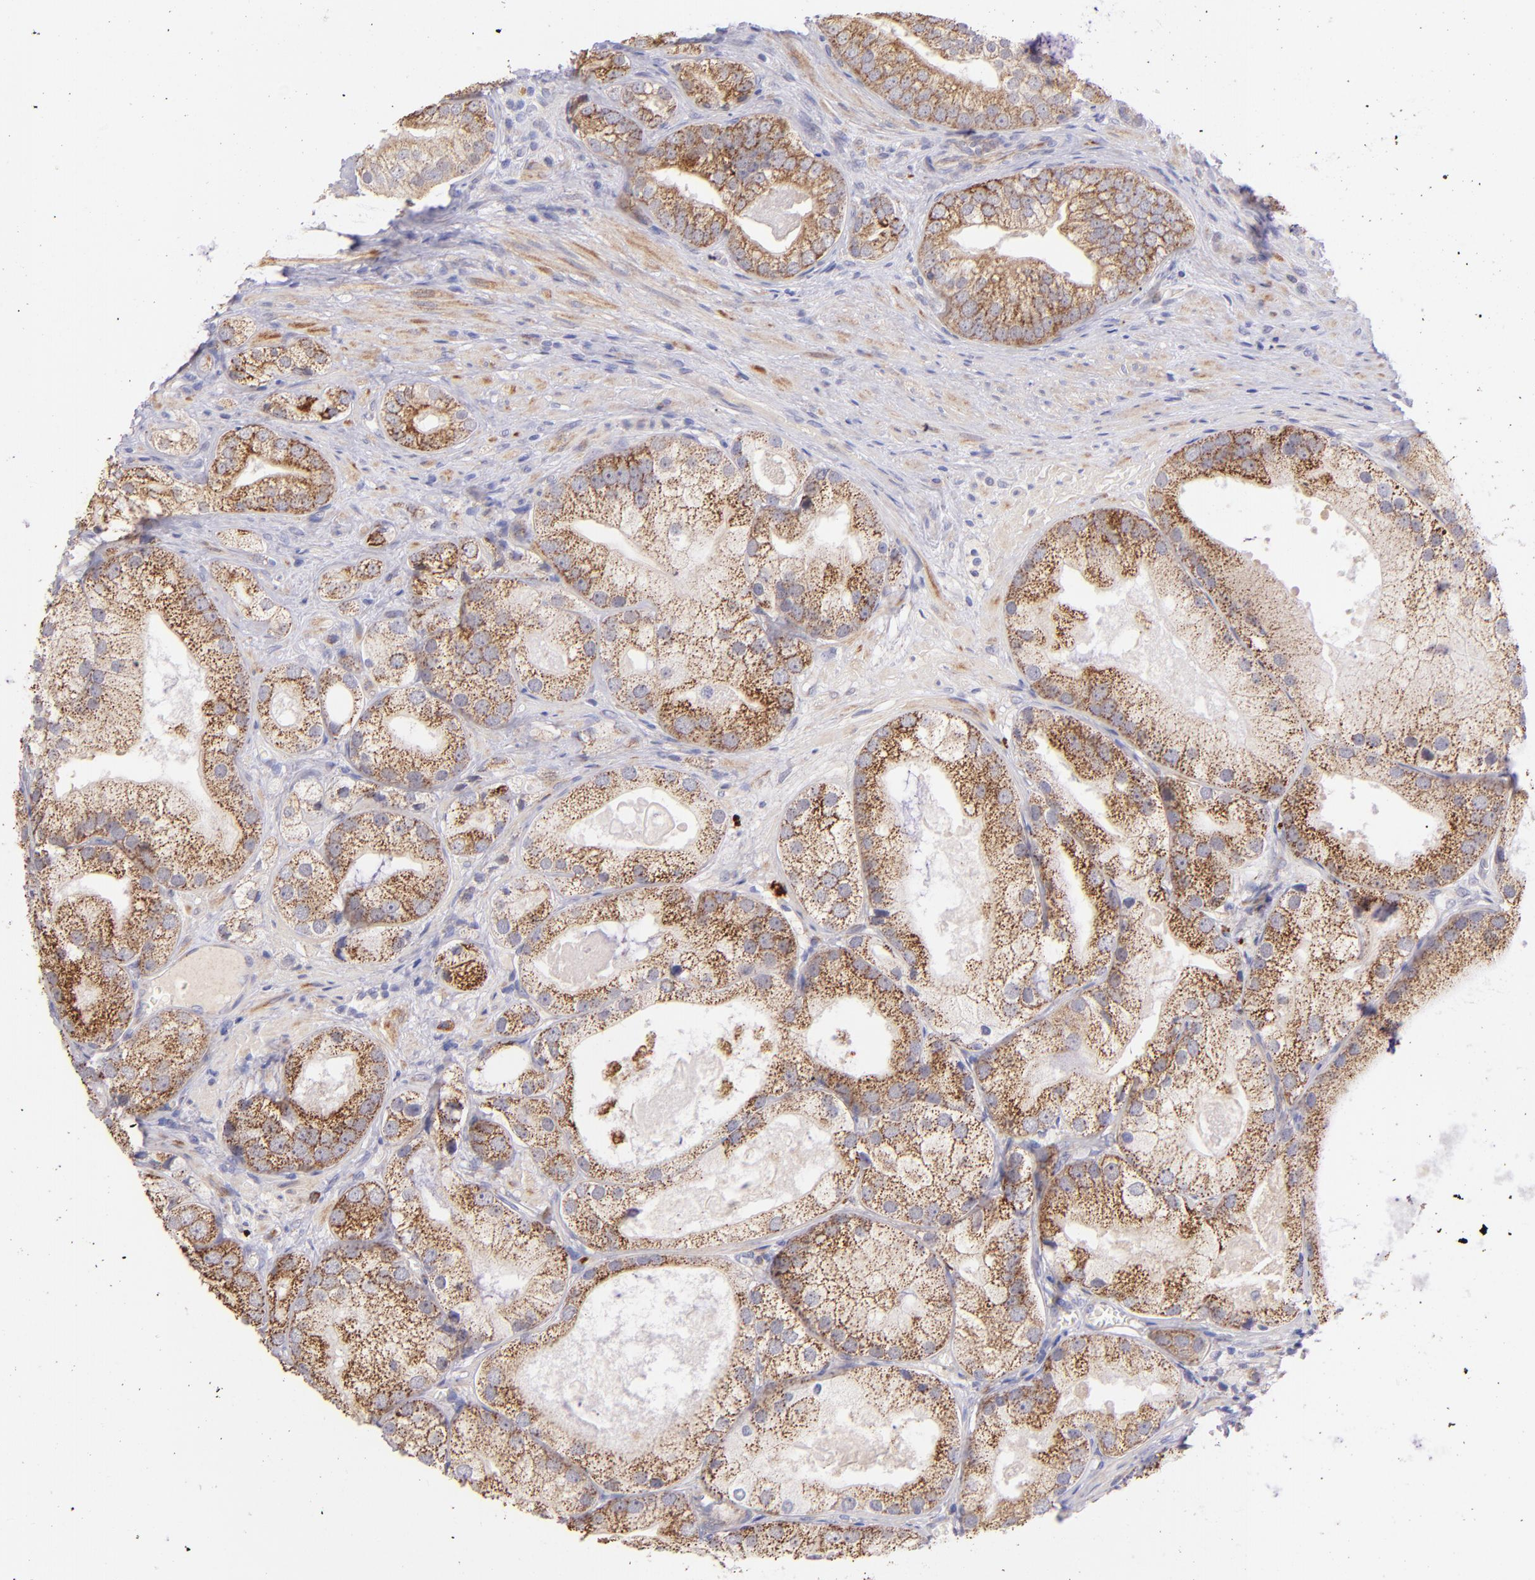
{"staining": {"intensity": "moderate", "quantity": ">75%", "location": "cytoplasmic/membranous"}, "tissue": "prostate cancer", "cell_type": "Tumor cells", "image_type": "cancer", "snomed": [{"axis": "morphology", "description": "Adenocarcinoma, Low grade"}, {"axis": "topography", "description": "Prostate"}], "caption": "Protein staining exhibits moderate cytoplasmic/membranous staining in about >75% of tumor cells in adenocarcinoma (low-grade) (prostate). (DAB IHC, brown staining for protein, blue staining for nuclei).", "gene": "SH2D4A", "patient": {"sex": "male", "age": 69}}